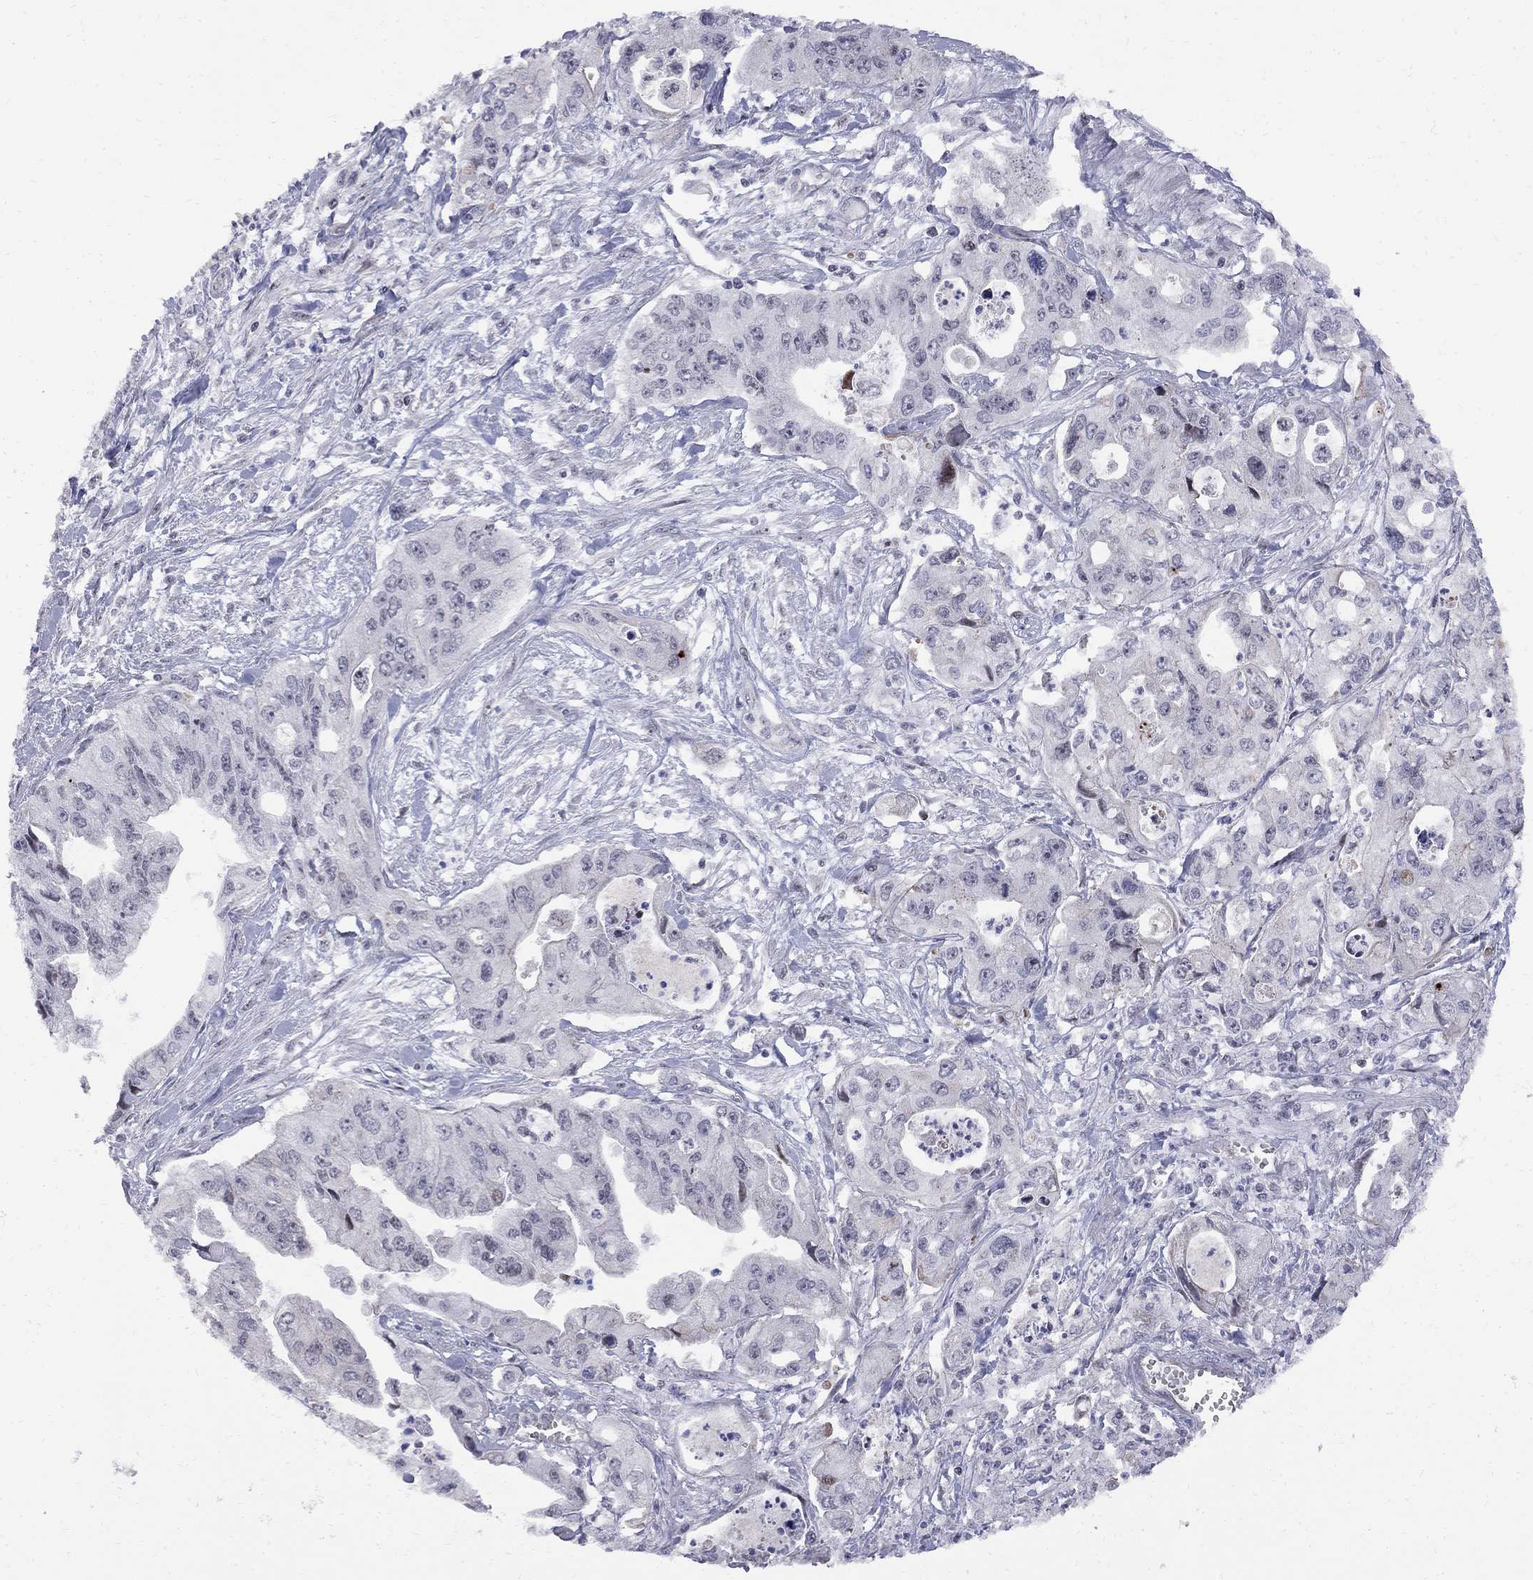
{"staining": {"intensity": "negative", "quantity": "none", "location": "none"}, "tissue": "pancreatic cancer", "cell_type": "Tumor cells", "image_type": "cancer", "snomed": [{"axis": "morphology", "description": "Adenocarcinoma, NOS"}, {"axis": "topography", "description": "Pancreas"}], "caption": "Immunohistochemical staining of pancreatic cancer reveals no significant expression in tumor cells.", "gene": "DHX33", "patient": {"sex": "male", "age": 70}}